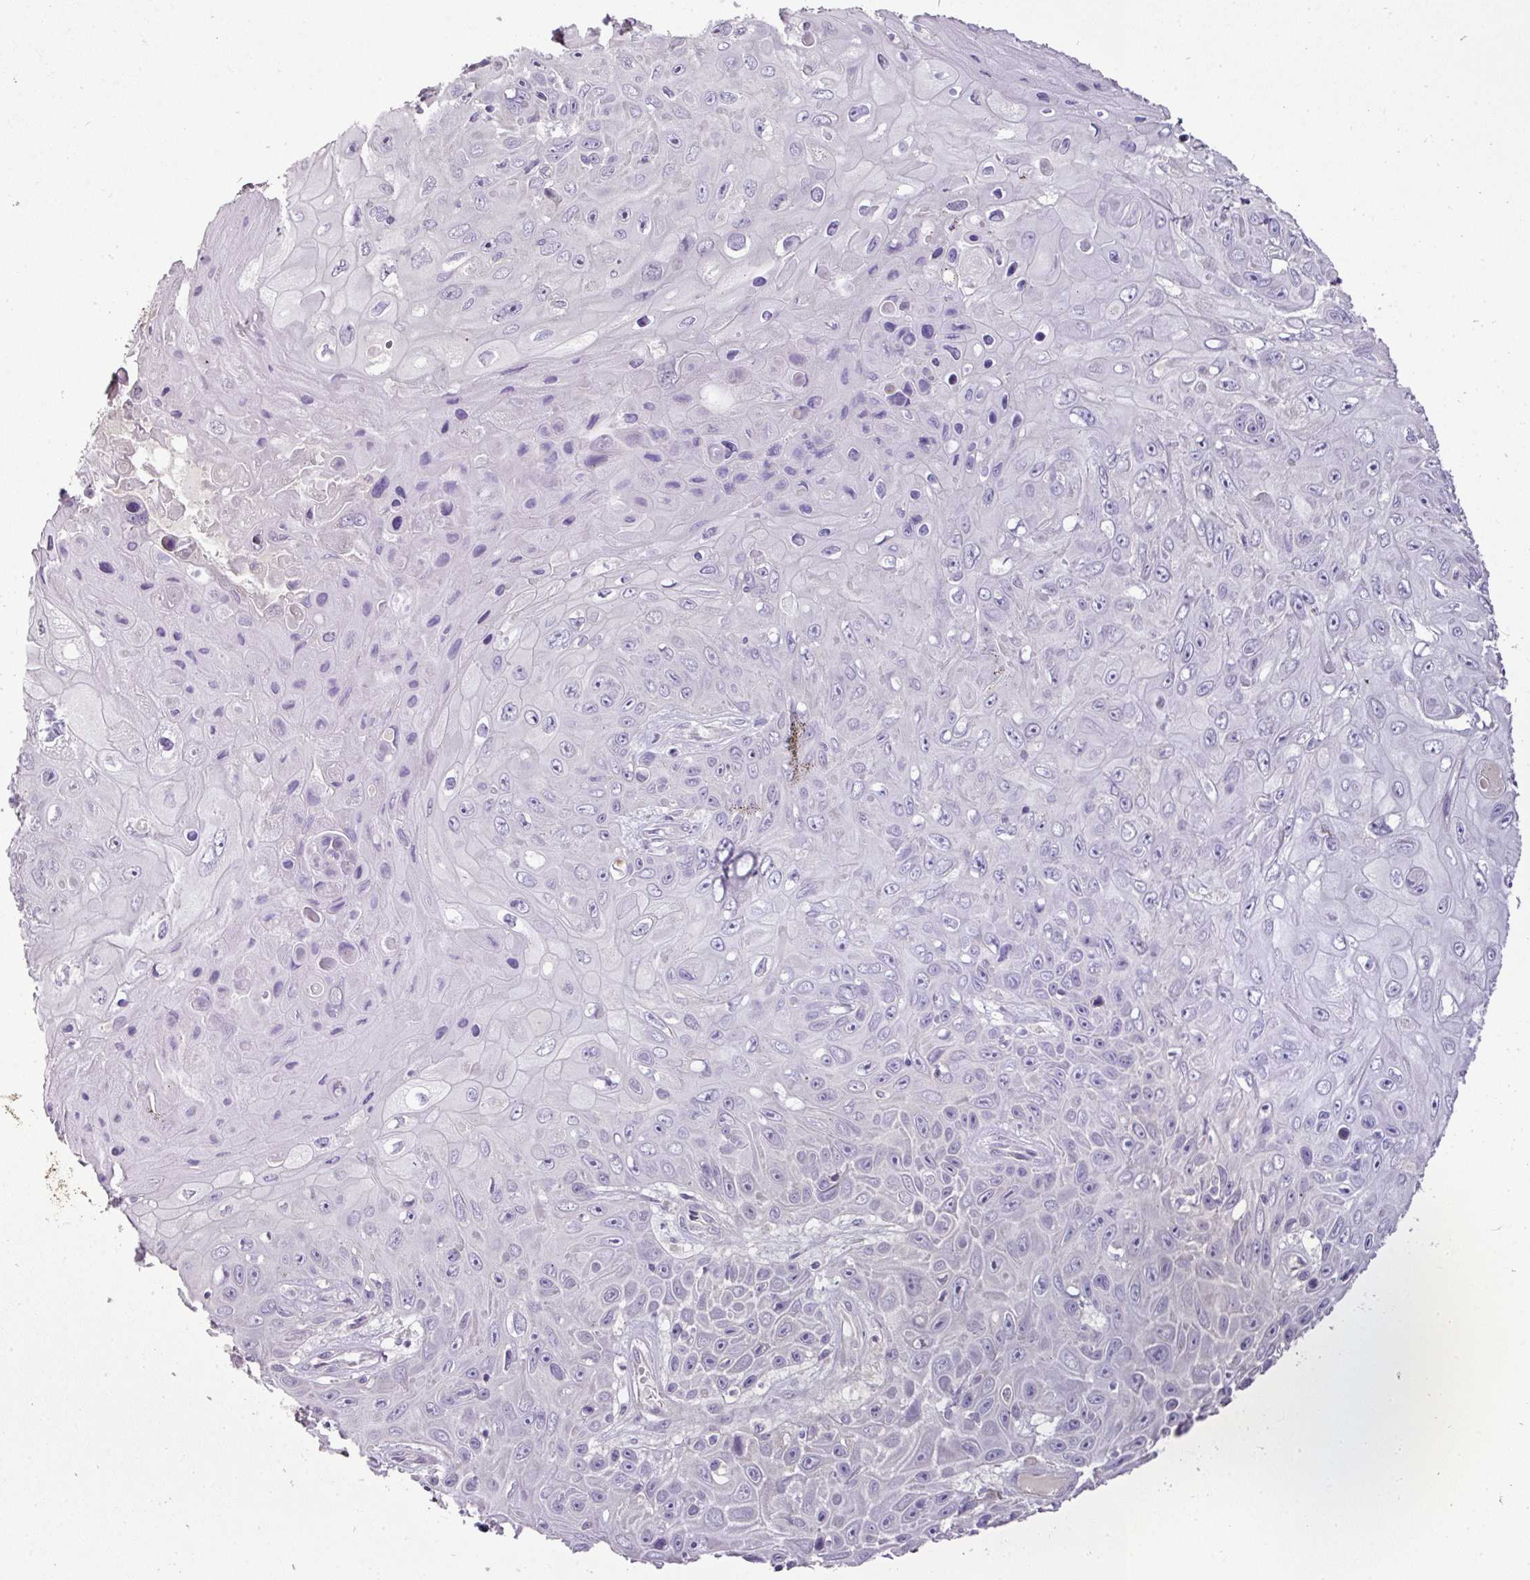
{"staining": {"intensity": "negative", "quantity": "none", "location": "none"}, "tissue": "skin cancer", "cell_type": "Tumor cells", "image_type": "cancer", "snomed": [{"axis": "morphology", "description": "Squamous cell carcinoma, NOS"}, {"axis": "topography", "description": "Skin"}], "caption": "Tumor cells show no significant positivity in skin cancer.", "gene": "BRINP2", "patient": {"sex": "male", "age": 82}}